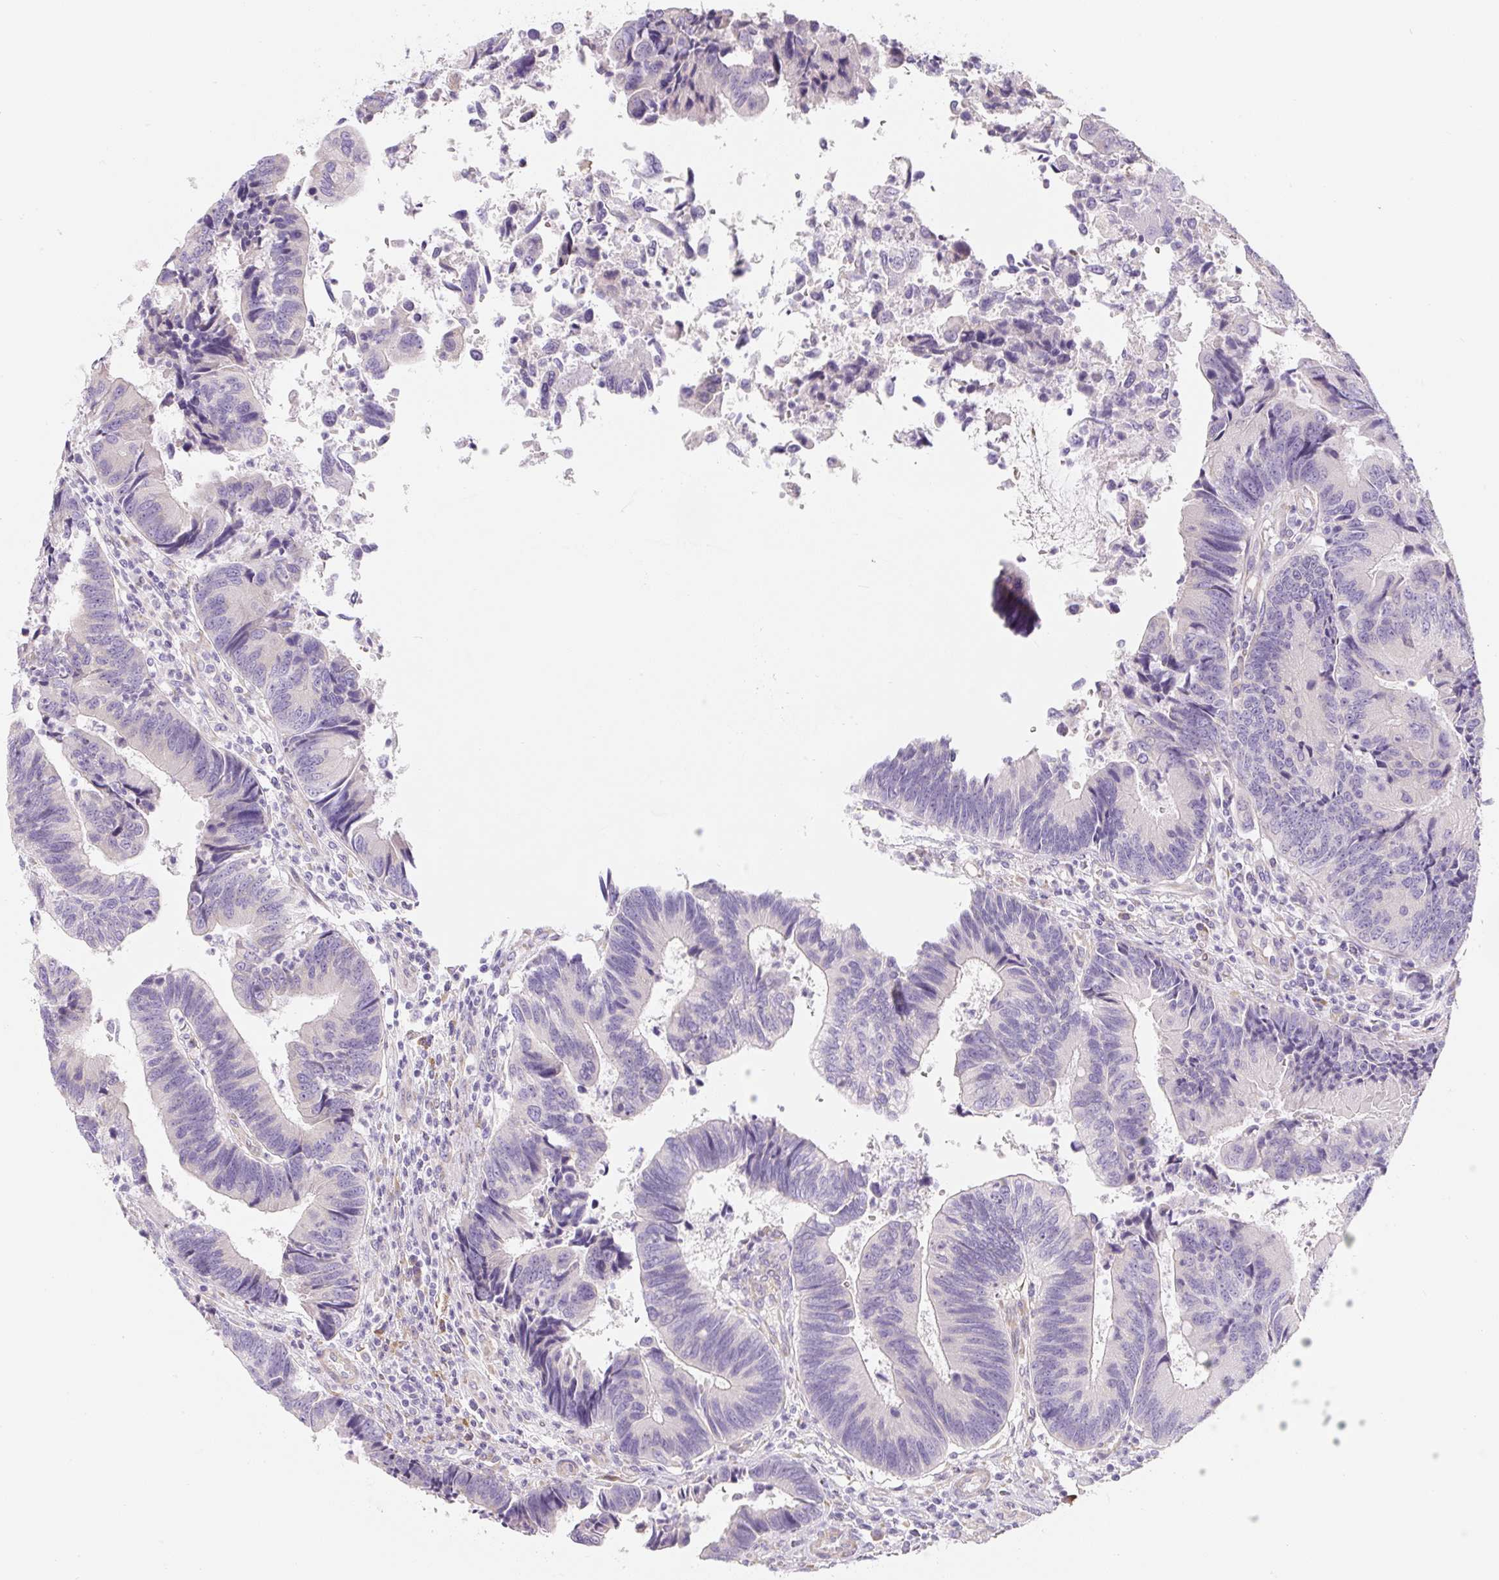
{"staining": {"intensity": "negative", "quantity": "none", "location": "none"}, "tissue": "colorectal cancer", "cell_type": "Tumor cells", "image_type": "cancer", "snomed": [{"axis": "morphology", "description": "Adenocarcinoma, NOS"}, {"axis": "topography", "description": "Colon"}], "caption": "Protein analysis of colorectal adenocarcinoma exhibits no significant staining in tumor cells. Brightfield microscopy of IHC stained with DAB (brown) and hematoxylin (blue), captured at high magnification.", "gene": "PWWP3B", "patient": {"sex": "female", "age": 67}}